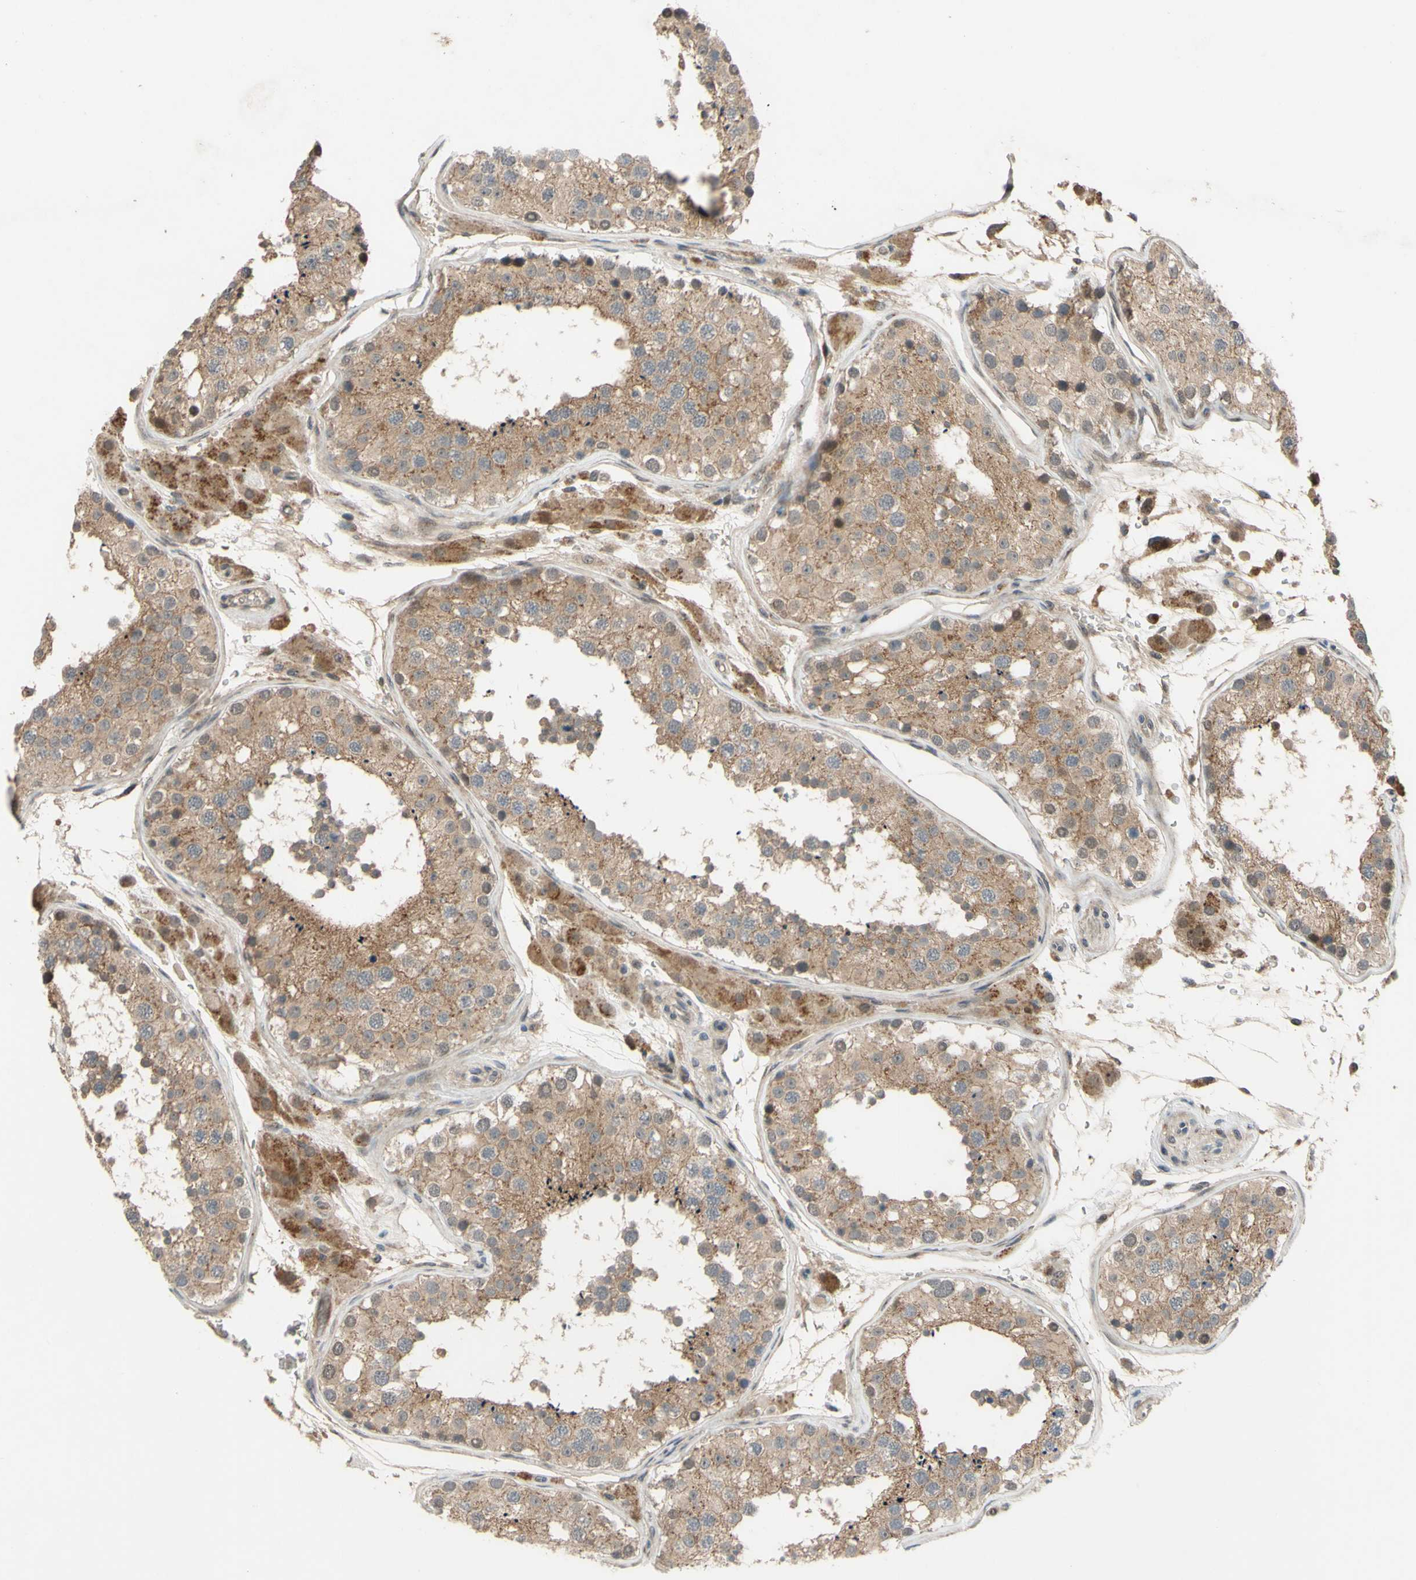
{"staining": {"intensity": "weak", "quantity": ">75%", "location": "cytoplasmic/membranous"}, "tissue": "testis", "cell_type": "Cells in seminiferous ducts", "image_type": "normal", "snomed": [{"axis": "morphology", "description": "Normal tissue, NOS"}, {"axis": "topography", "description": "Testis"}, {"axis": "topography", "description": "Epididymis"}], "caption": "A micrograph of testis stained for a protein reveals weak cytoplasmic/membranous brown staining in cells in seminiferous ducts. The protein of interest is stained brown, and the nuclei are stained in blue (DAB (3,3'-diaminobenzidine) IHC with brightfield microscopy, high magnification).", "gene": "ALK", "patient": {"sex": "male", "age": 26}}